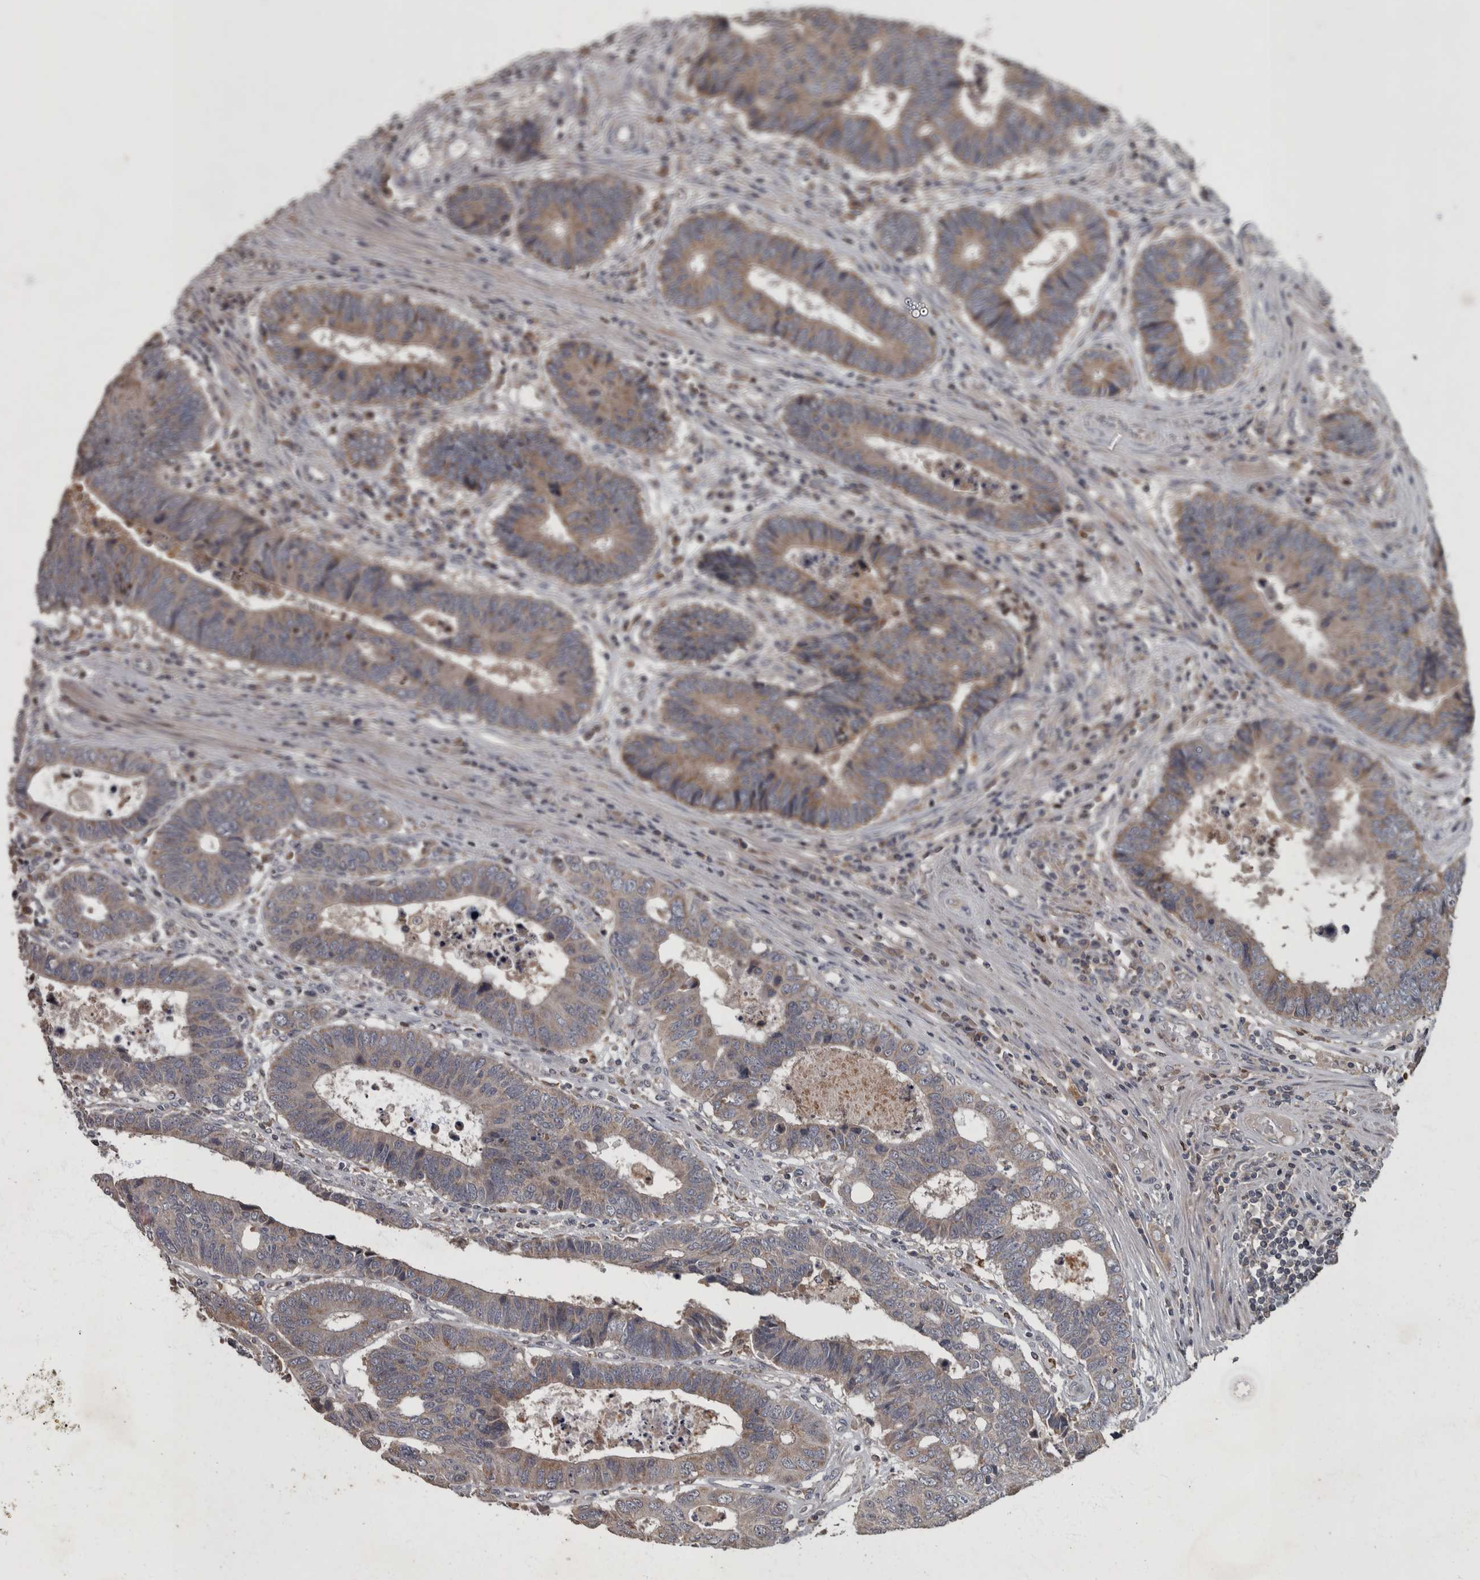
{"staining": {"intensity": "weak", "quantity": "25%-75%", "location": "cytoplasmic/membranous"}, "tissue": "colorectal cancer", "cell_type": "Tumor cells", "image_type": "cancer", "snomed": [{"axis": "morphology", "description": "Adenocarcinoma, NOS"}, {"axis": "topography", "description": "Rectum"}], "caption": "This histopathology image exhibits immunohistochemistry (IHC) staining of colorectal adenocarcinoma, with low weak cytoplasmic/membranous positivity in approximately 25%-75% of tumor cells.", "gene": "PPP1R3C", "patient": {"sex": "male", "age": 84}}